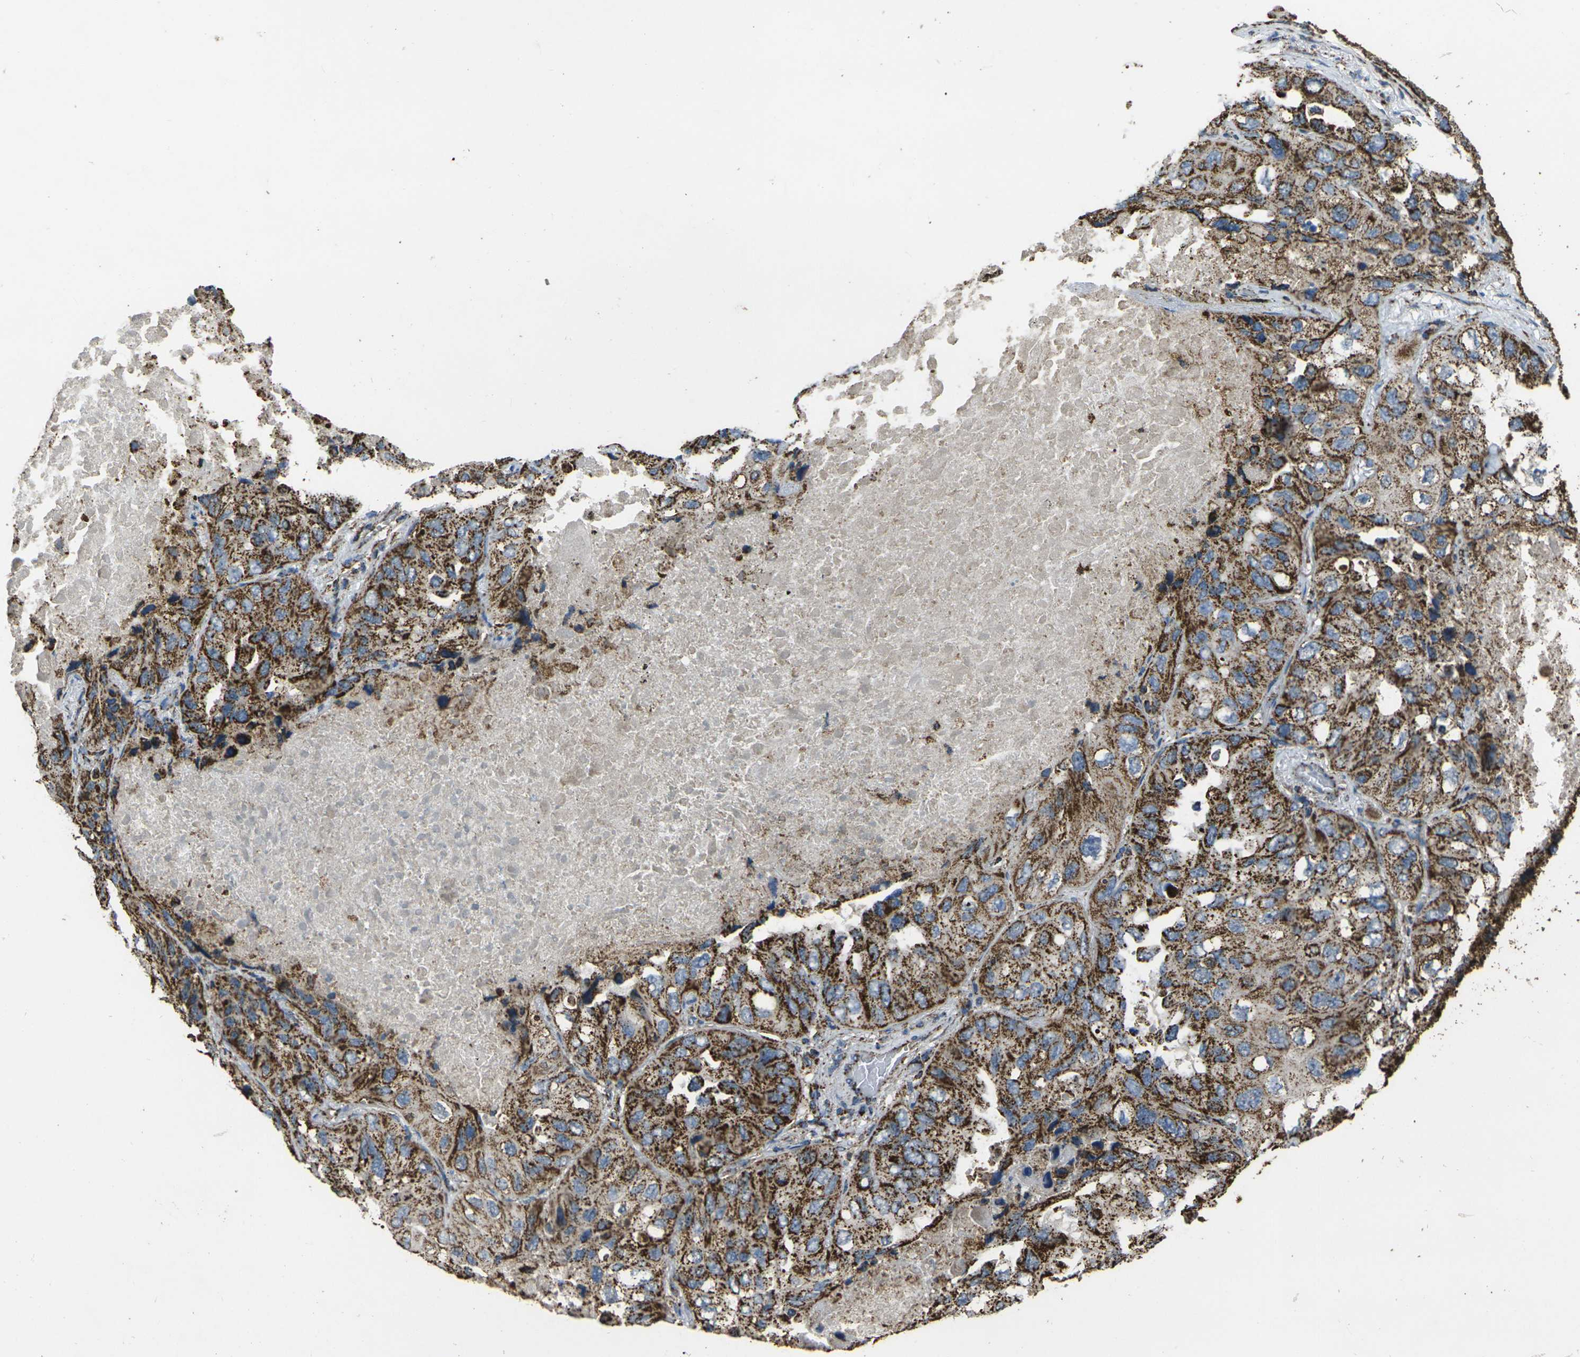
{"staining": {"intensity": "moderate", "quantity": ">75%", "location": "cytoplasmic/membranous"}, "tissue": "lung cancer", "cell_type": "Tumor cells", "image_type": "cancer", "snomed": [{"axis": "morphology", "description": "Squamous cell carcinoma, NOS"}, {"axis": "topography", "description": "Lung"}], "caption": "This is a photomicrograph of IHC staining of lung squamous cell carcinoma, which shows moderate expression in the cytoplasmic/membranous of tumor cells.", "gene": "KLHL5", "patient": {"sex": "female", "age": 73}}